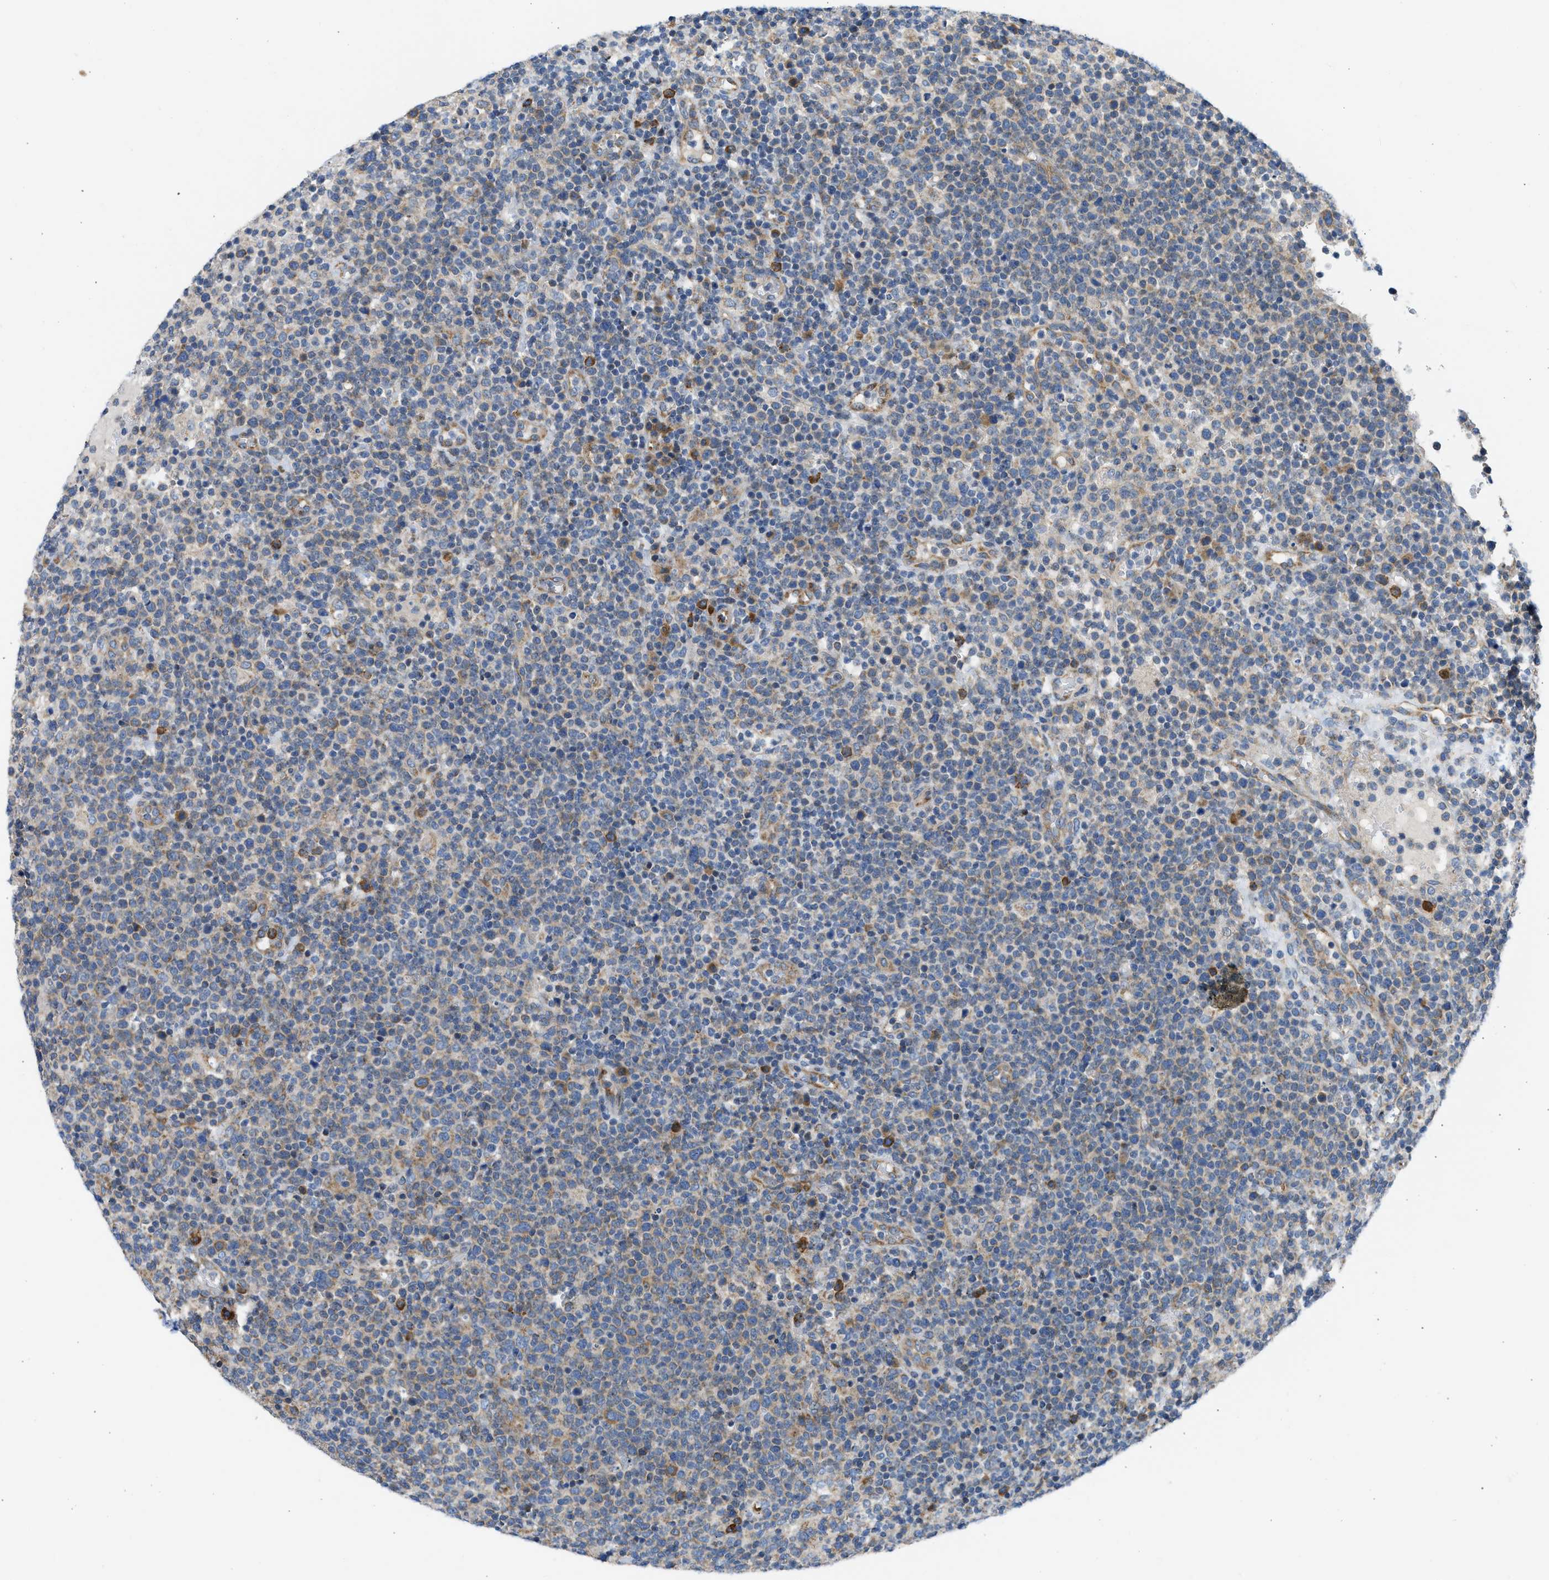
{"staining": {"intensity": "weak", "quantity": "25%-75%", "location": "cytoplasmic/membranous"}, "tissue": "lymphoma", "cell_type": "Tumor cells", "image_type": "cancer", "snomed": [{"axis": "morphology", "description": "Malignant lymphoma, non-Hodgkin's type, High grade"}, {"axis": "topography", "description": "Lymph node"}], "caption": "Lymphoma stained with immunohistochemistry (IHC) exhibits weak cytoplasmic/membranous positivity in approximately 25%-75% of tumor cells. (DAB = brown stain, brightfield microscopy at high magnification).", "gene": "CAMKK2", "patient": {"sex": "male", "age": 61}}